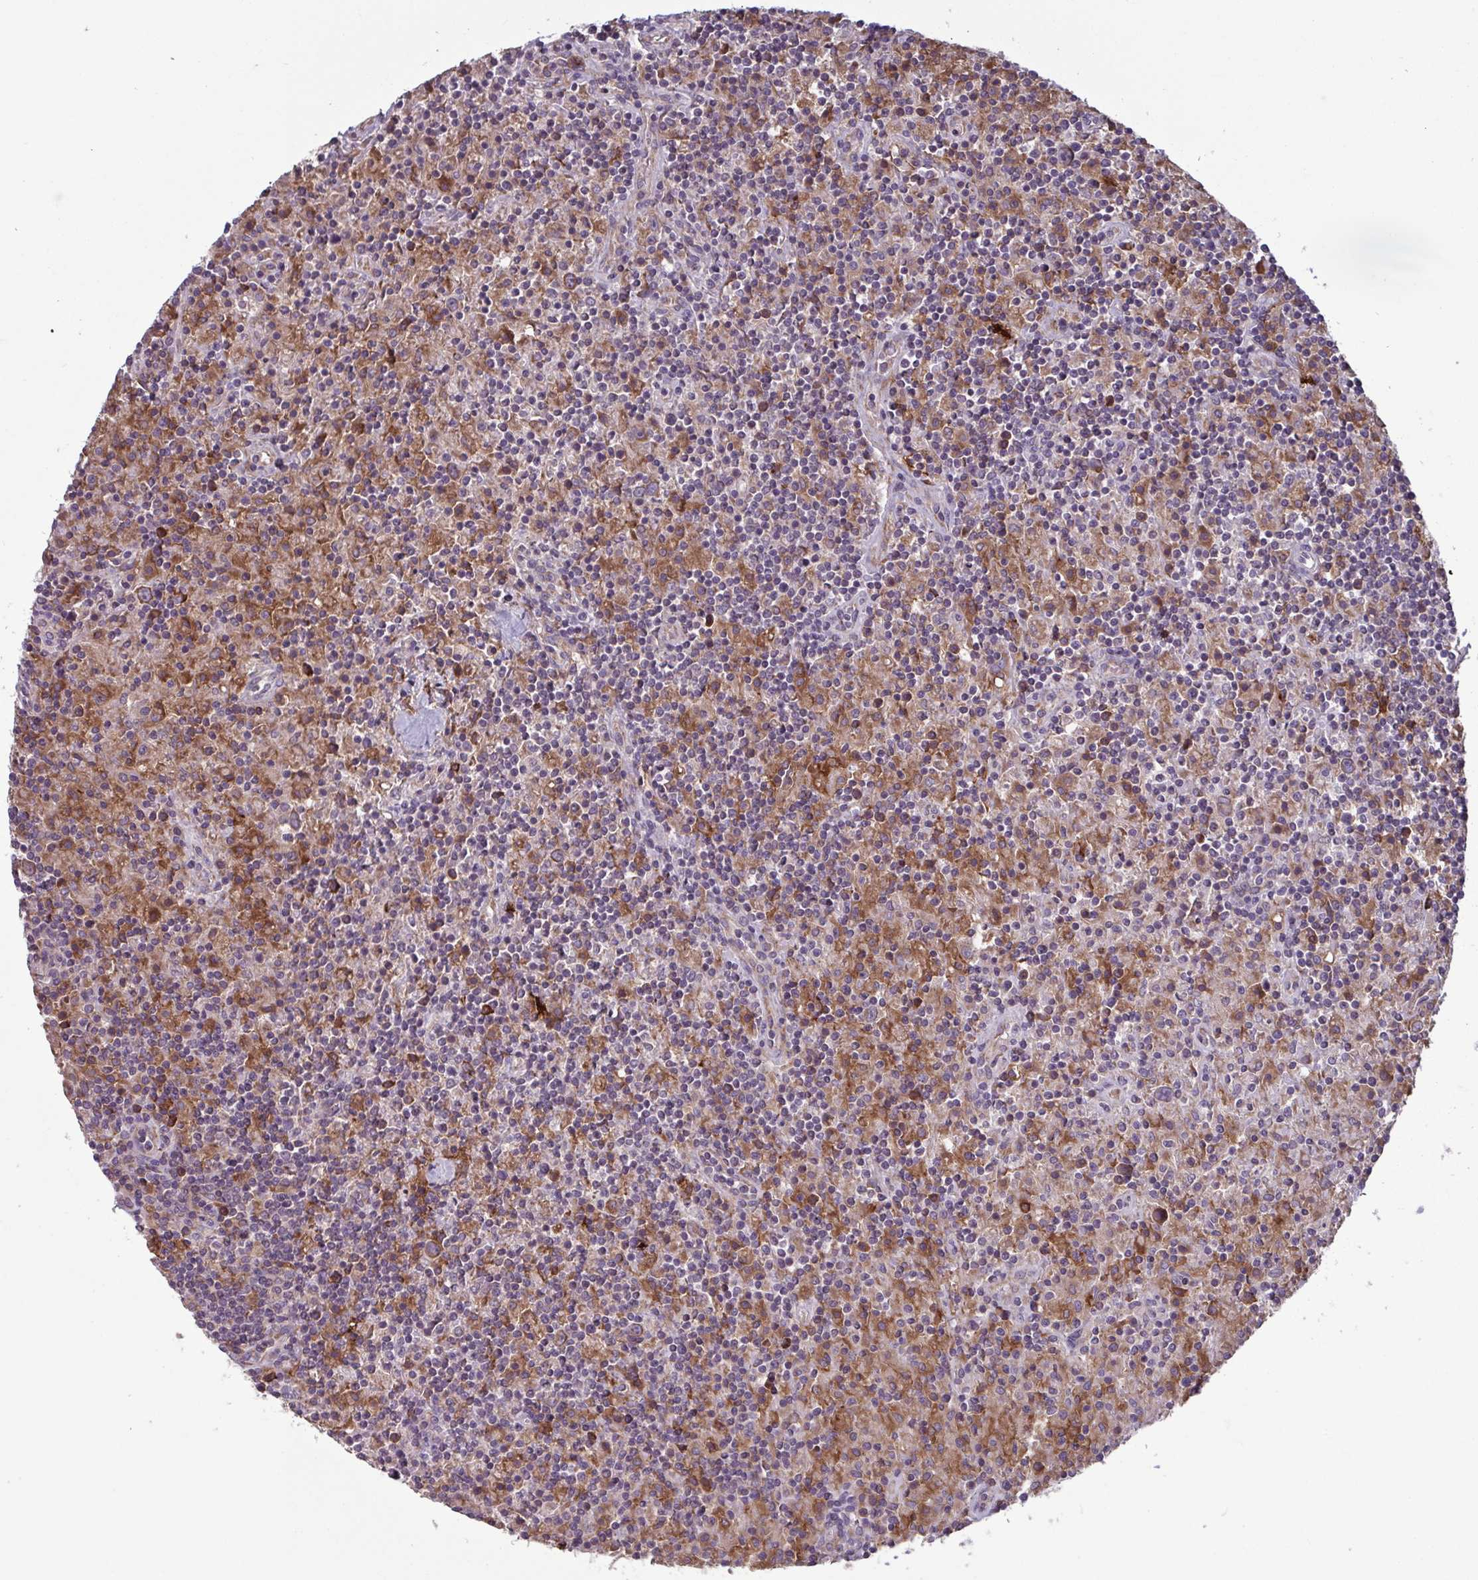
{"staining": {"intensity": "moderate", "quantity": "25%-75%", "location": "cytoplasmic/membranous"}, "tissue": "lymphoma", "cell_type": "Tumor cells", "image_type": "cancer", "snomed": [{"axis": "morphology", "description": "Hodgkin's disease, NOS"}, {"axis": "topography", "description": "Lymph node"}], "caption": "A micrograph of lymphoma stained for a protein reveals moderate cytoplasmic/membranous brown staining in tumor cells.", "gene": "CD1E", "patient": {"sex": "male", "age": 70}}